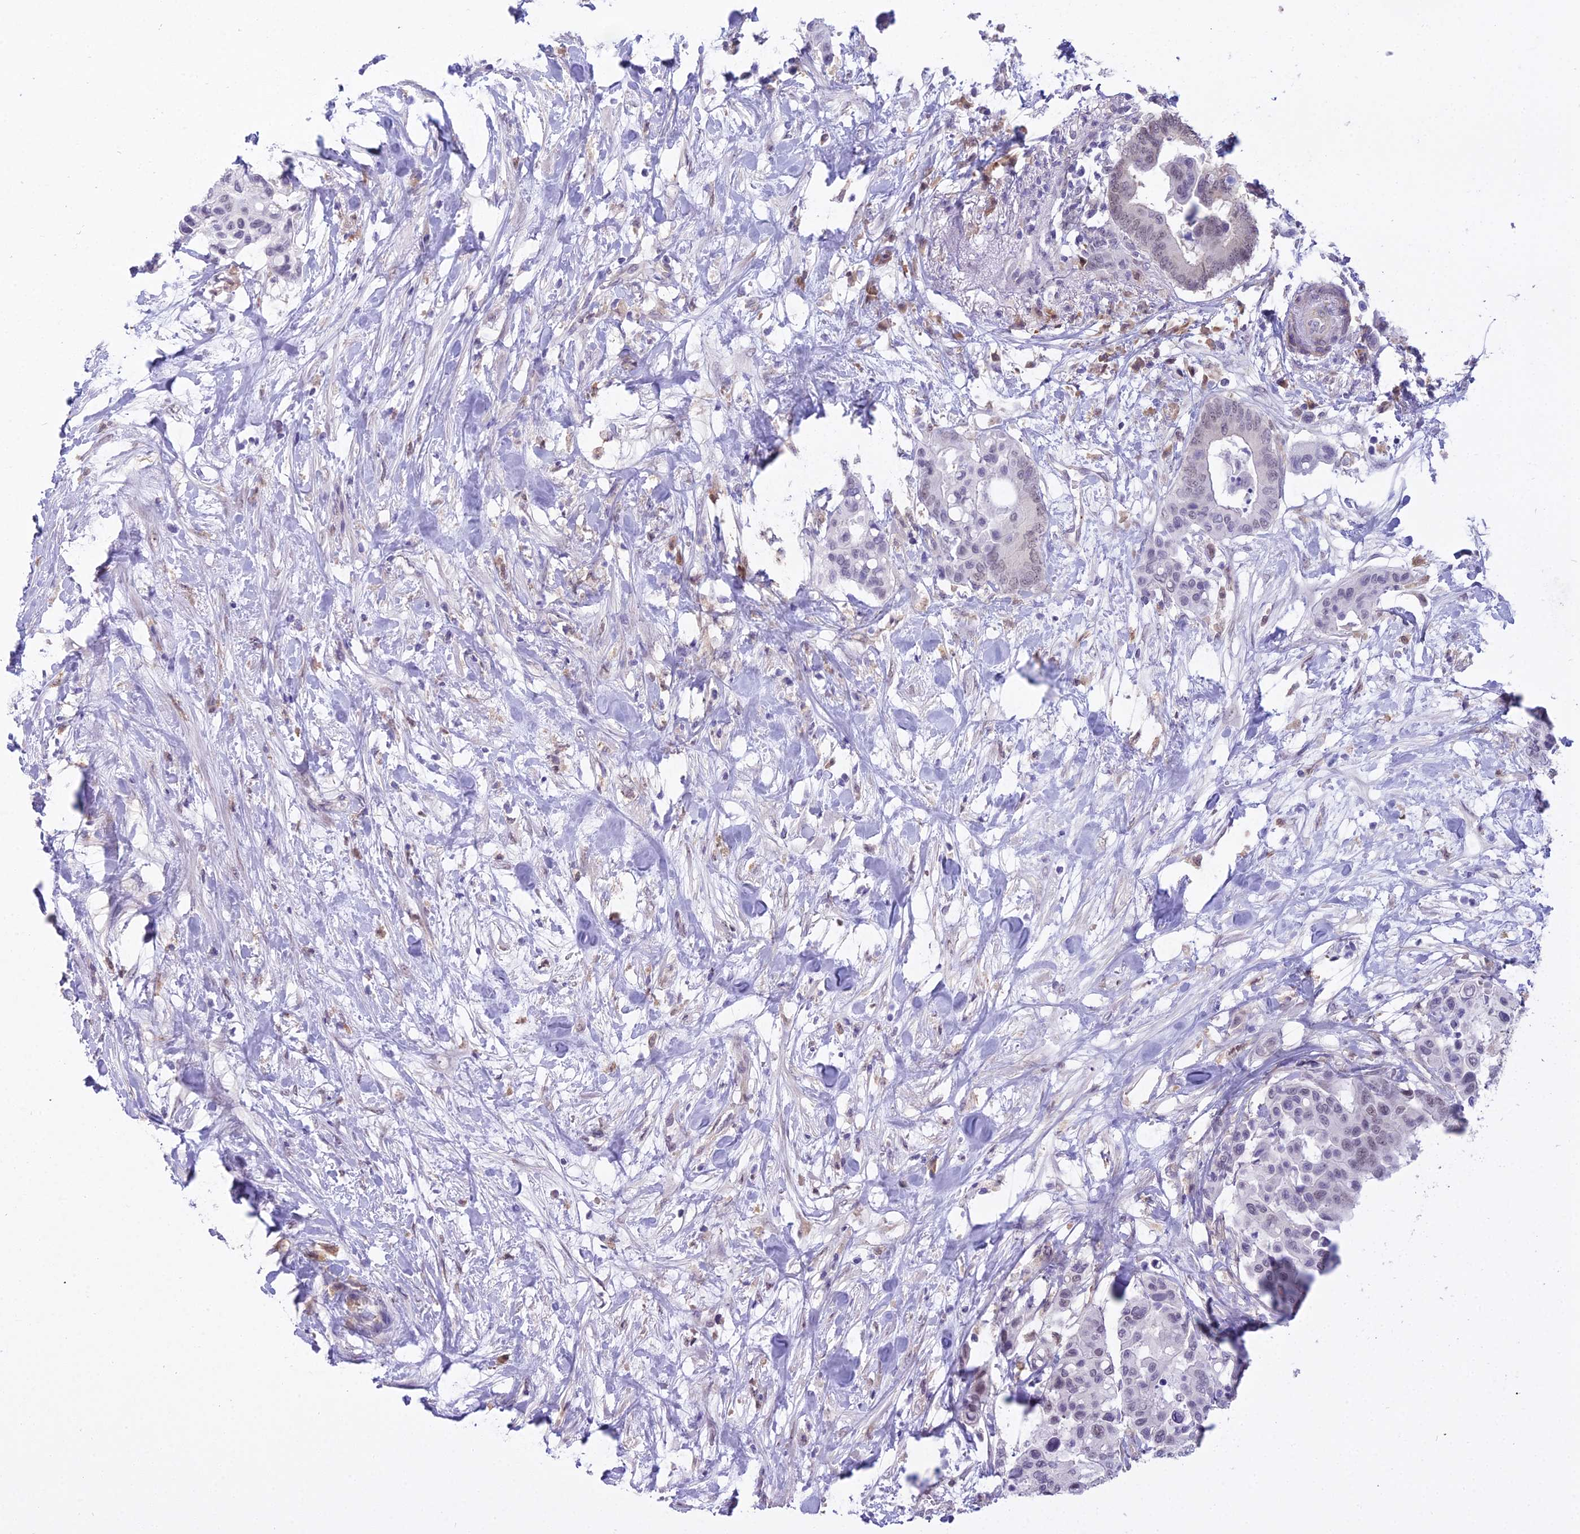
{"staining": {"intensity": "weak", "quantity": "25%-75%", "location": "nuclear"}, "tissue": "colorectal cancer", "cell_type": "Tumor cells", "image_type": "cancer", "snomed": [{"axis": "morphology", "description": "Normal tissue, NOS"}, {"axis": "morphology", "description": "Adenocarcinoma, NOS"}, {"axis": "topography", "description": "Colon"}], "caption": "Tumor cells display weak nuclear expression in approximately 25%-75% of cells in colorectal adenocarcinoma. The staining is performed using DAB brown chromogen to label protein expression. The nuclei are counter-stained blue using hematoxylin.", "gene": "BLNK", "patient": {"sex": "male", "age": 82}}